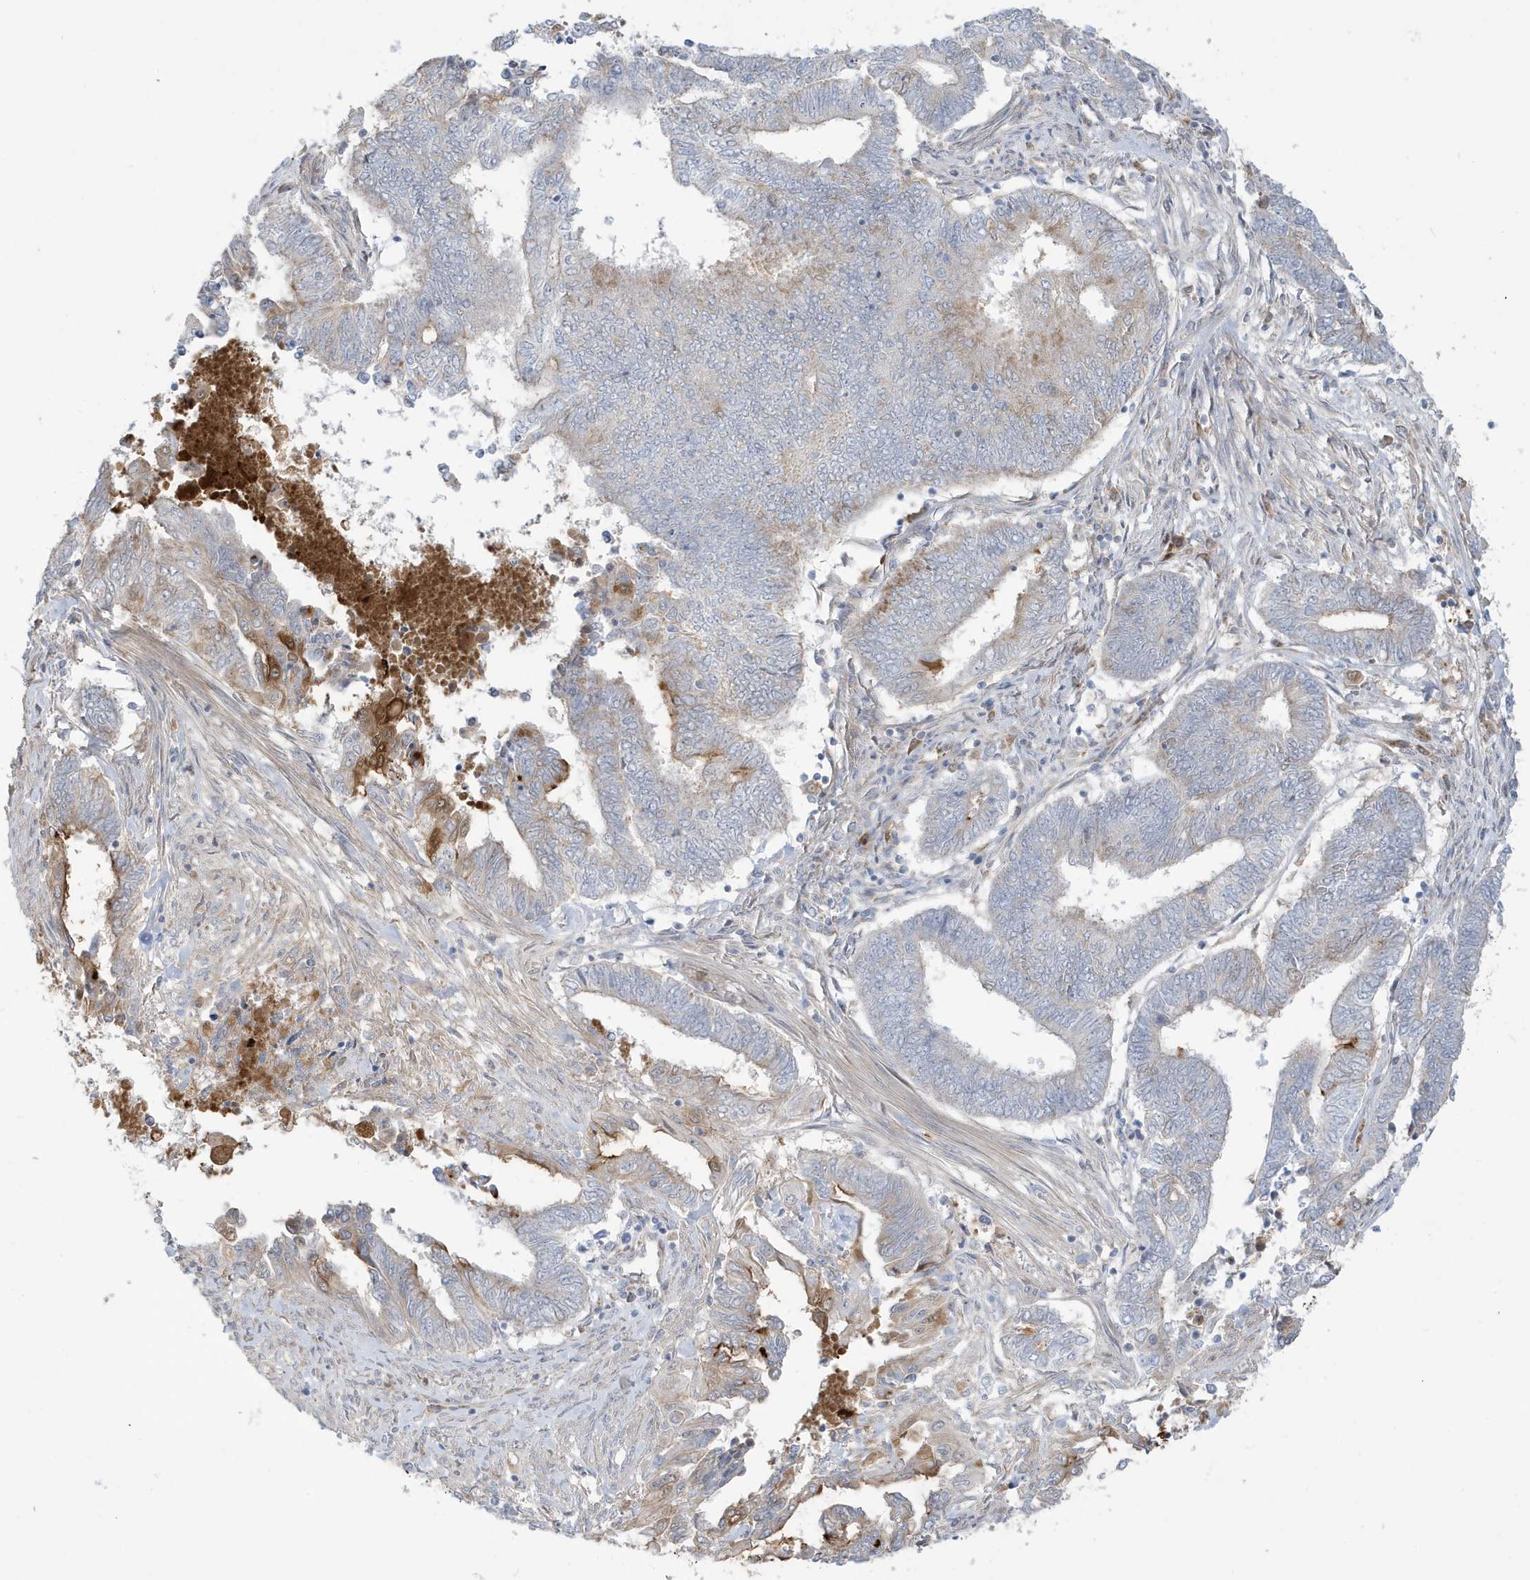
{"staining": {"intensity": "moderate", "quantity": "<25%", "location": "cytoplasmic/membranous"}, "tissue": "endometrial cancer", "cell_type": "Tumor cells", "image_type": "cancer", "snomed": [{"axis": "morphology", "description": "Adenocarcinoma, NOS"}, {"axis": "topography", "description": "Uterus"}, {"axis": "topography", "description": "Endometrium"}], "caption": "A brown stain shows moderate cytoplasmic/membranous positivity of a protein in endometrial cancer (adenocarcinoma) tumor cells. The staining was performed using DAB (3,3'-diaminobenzidine) to visualize the protein expression in brown, while the nuclei were stained in blue with hematoxylin (Magnification: 20x).", "gene": "IFT57", "patient": {"sex": "female", "age": 70}}